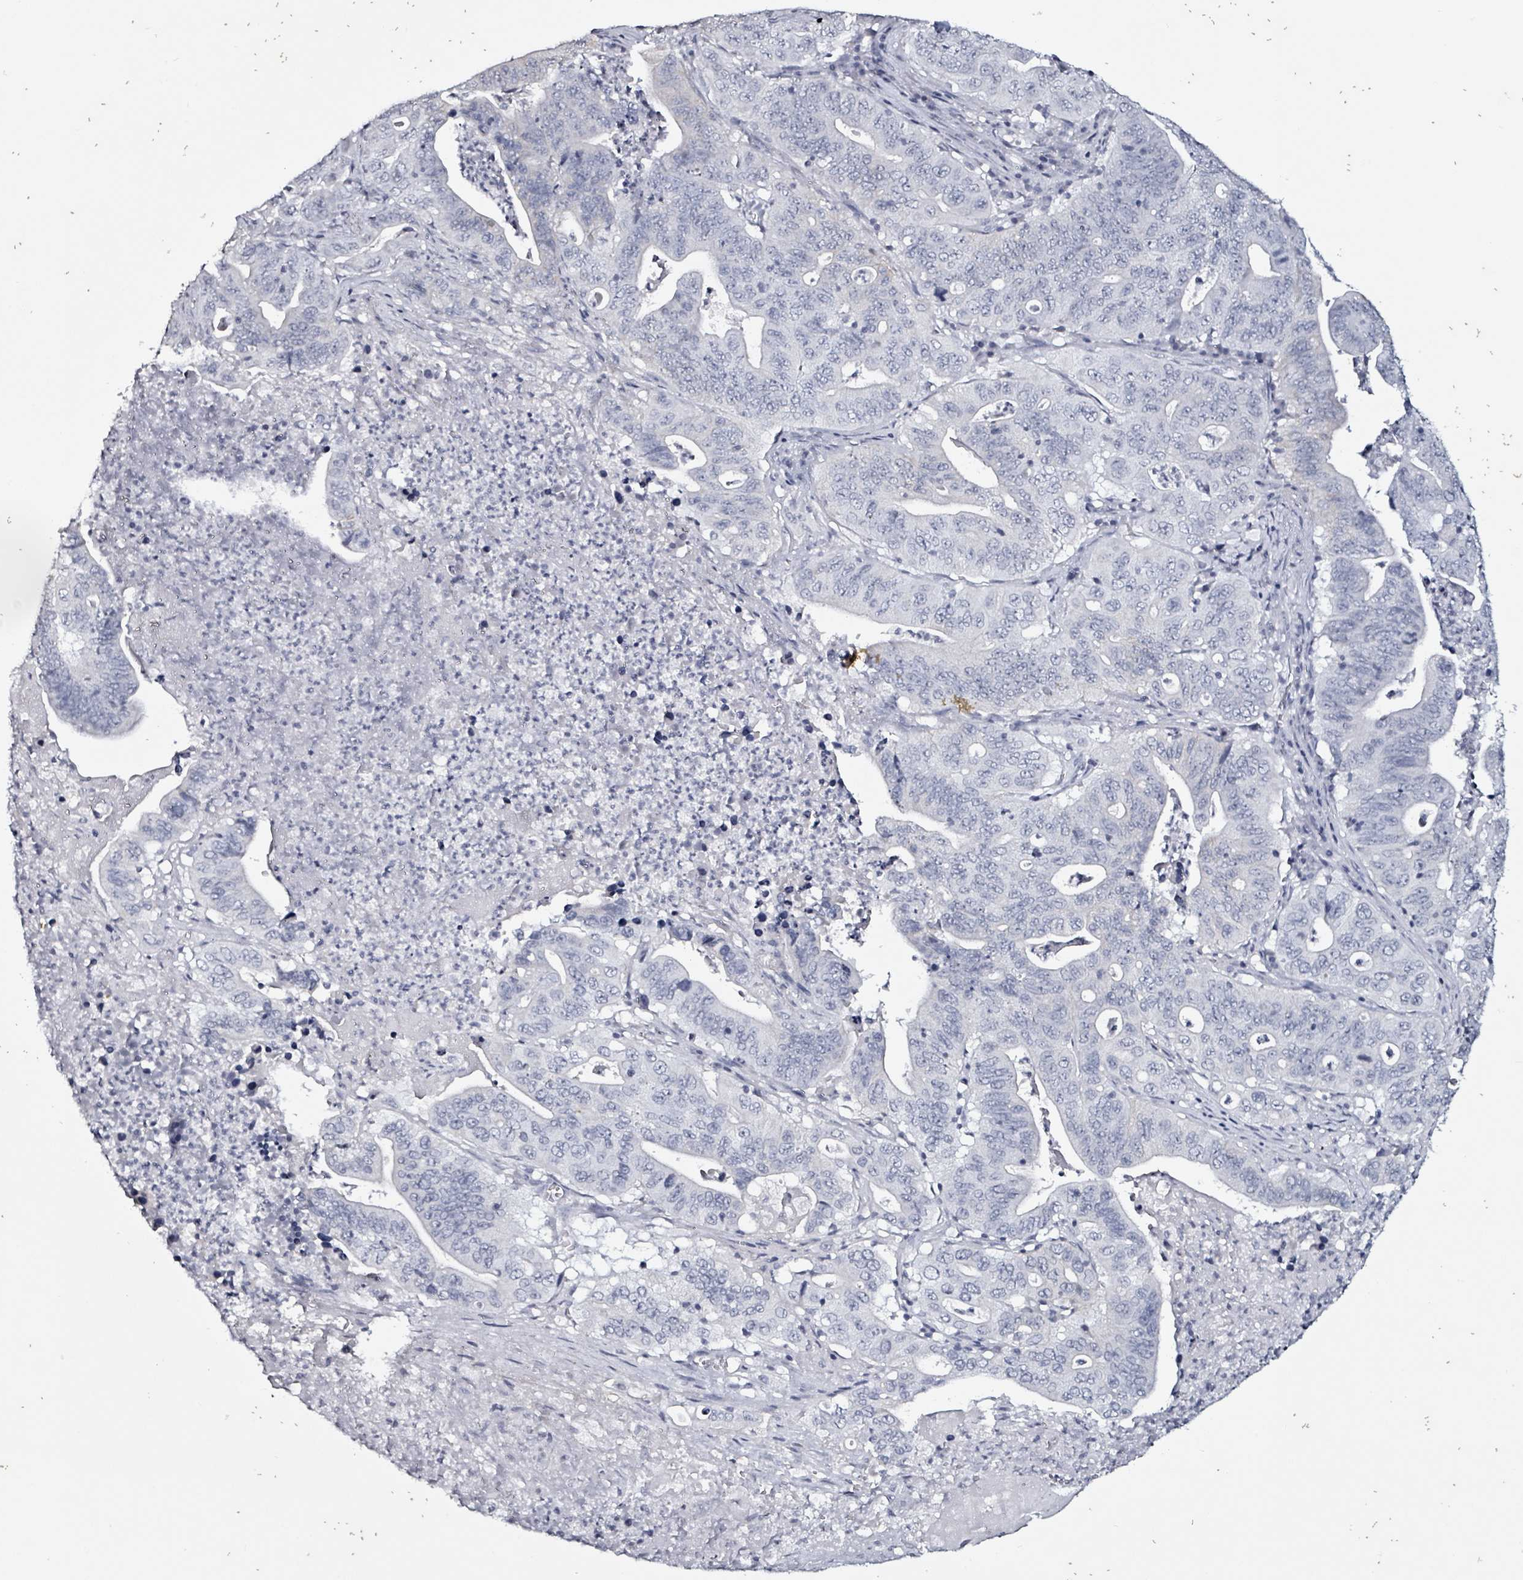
{"staining": {"intensity": "negative", "quantity": "none", "location": "none"}, "tissue": "lung cancer", "cell_type": "Tumor cells", "image_type": "cancer", "snomed": [{"axis": "morphology", "description": "Adenocarcinoma, NOS"}, {"axis": "topography", "description": "Lung"}], "caption": "This is an immunohistochemistry (IHC) histopathology image of human adenocarcinoma (lung). There is no staining in tumor cells.", "gene": "CA9", "patient": {"sex": "female", "age": 60}}